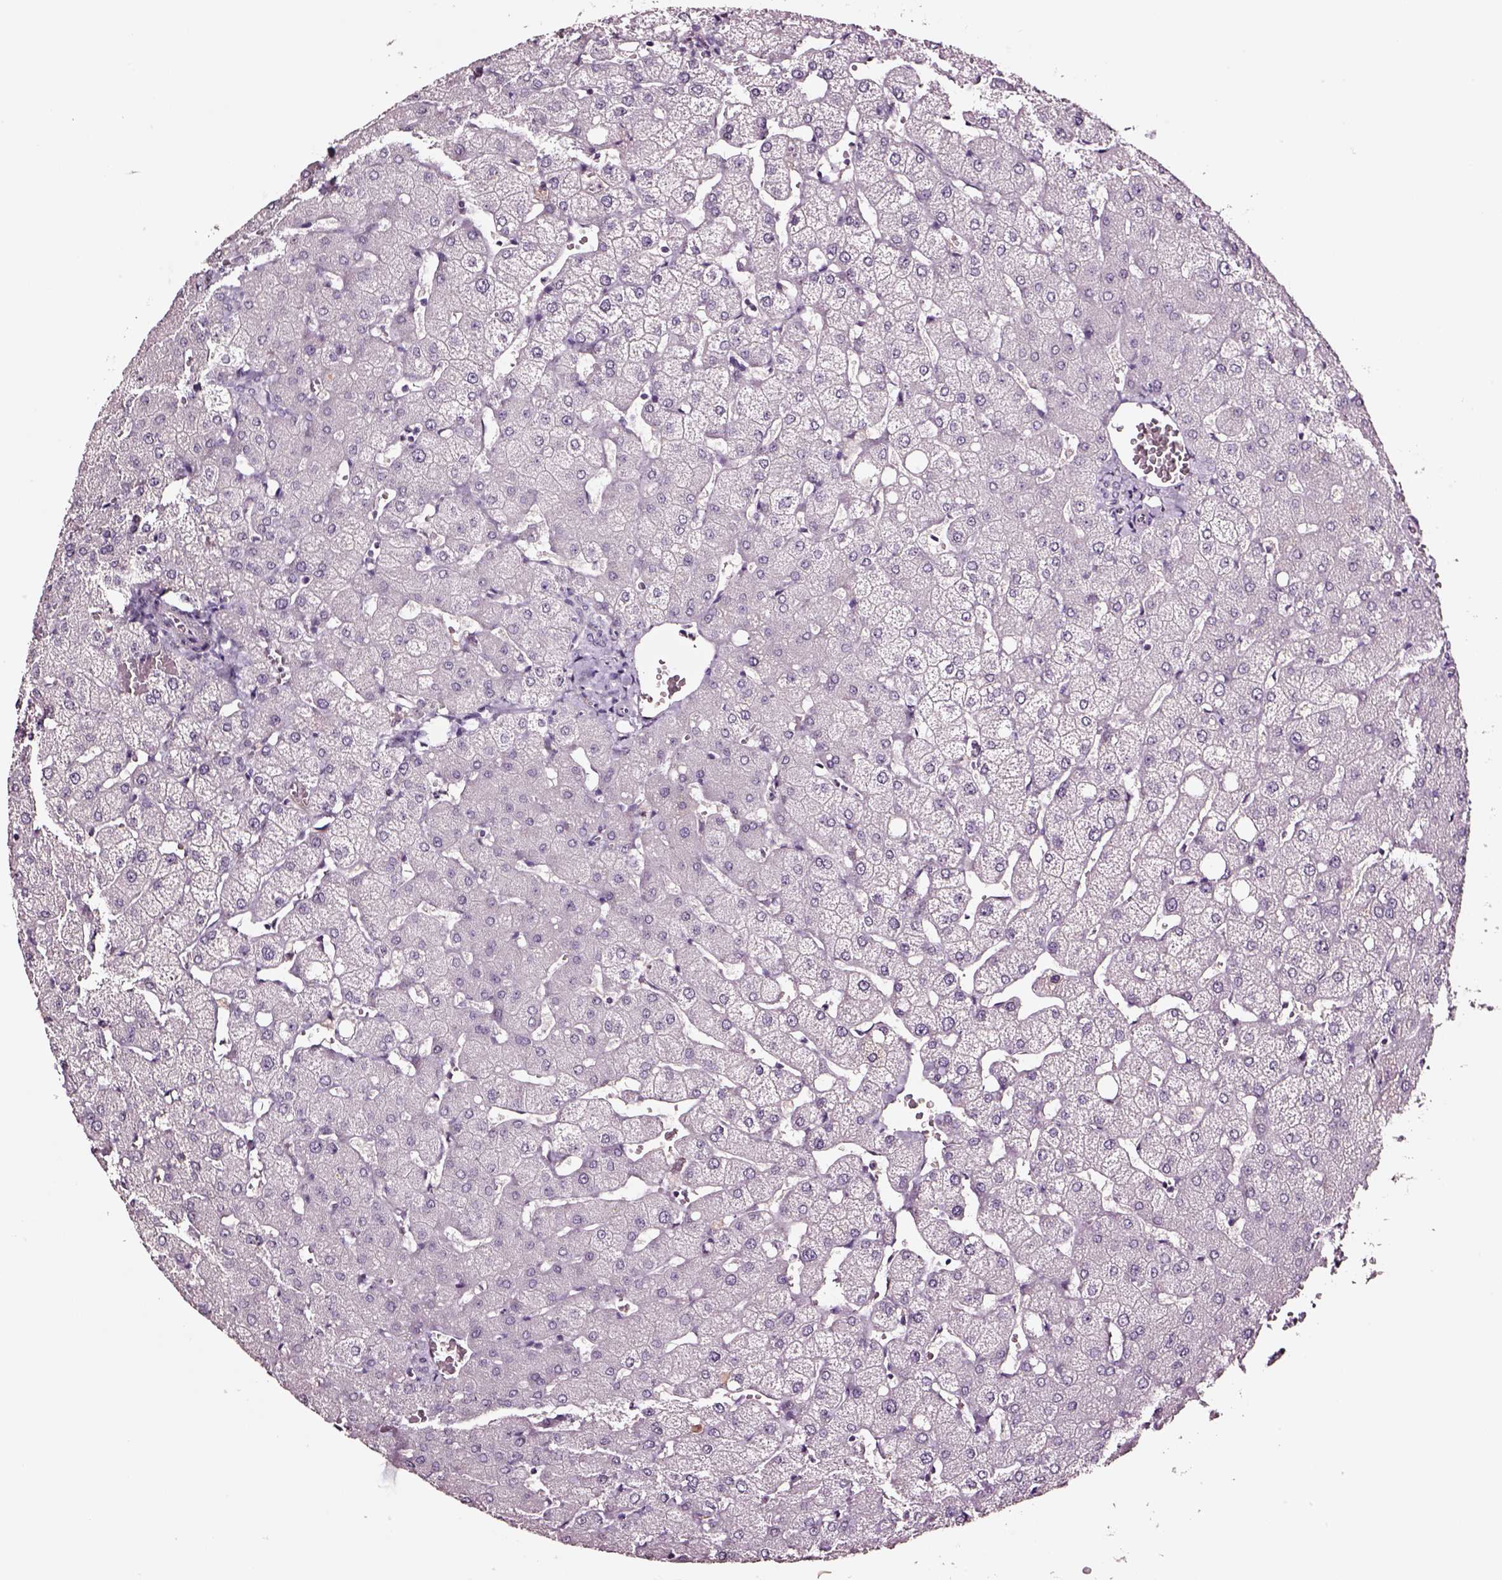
{"staining": {"intensity": "negative", "quantity": "none", "location": "none"}, "tissue": "liver", "cell_type": "Cholangiocytes", "image_type": "normal", "snomed": [{"axis": "morphology", "description": "Normal tissue, NOS"}, {"axis": "topography", "description": "Liver"}], "caption": "Cholangiocytes show no significant protein expression in unremarkable liver. (DAB (3,3'-diaminobenzidine) IHC visualized using brightfield microscopy, high magnification).", "gene": "SMIM17", "patient": {"sex": "female", "age": 54}}